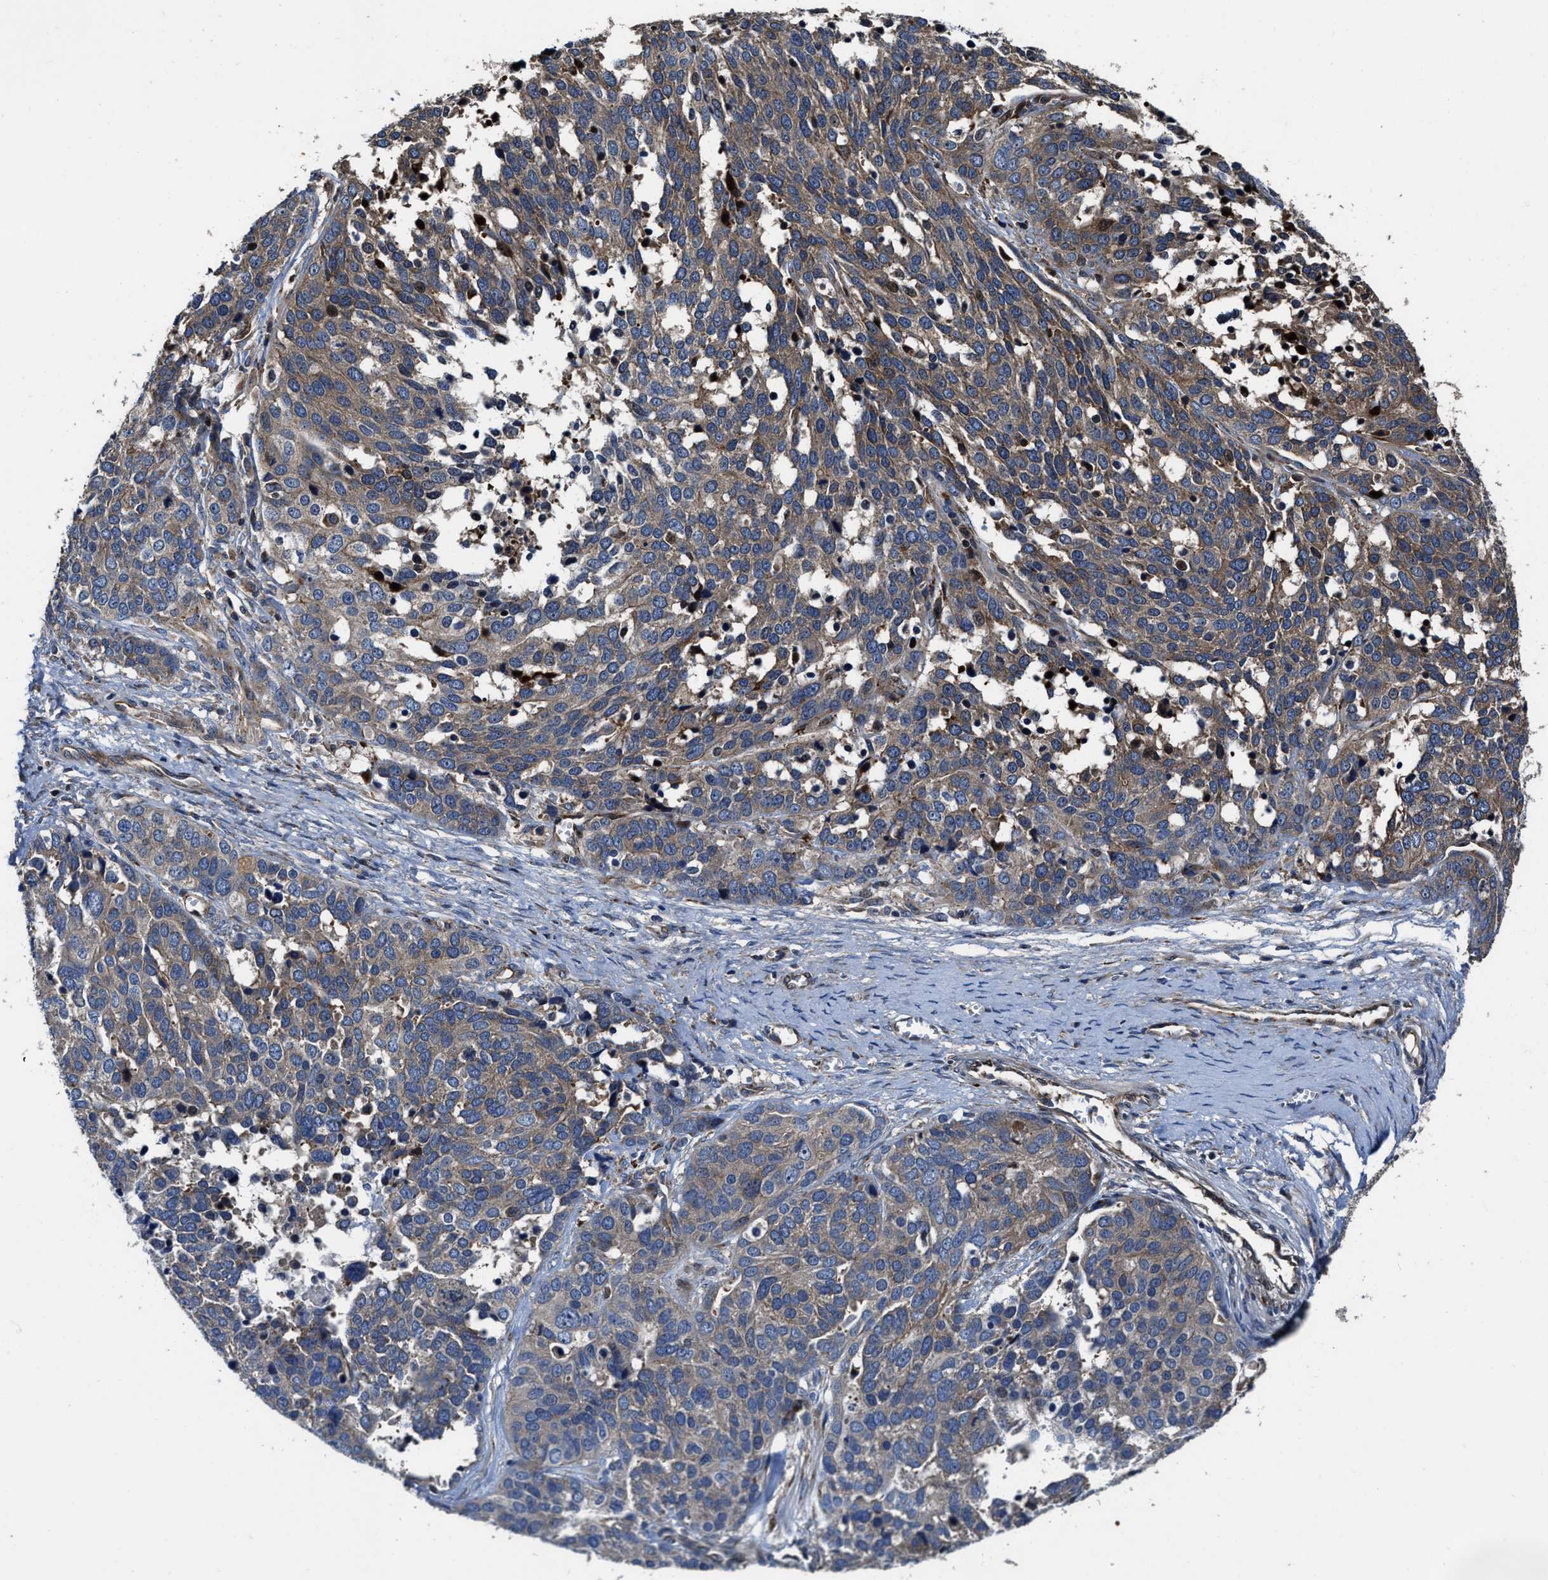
{"staining": {"intensity": "weak", "quantity": "25%-75%", "location": "cytoplasmic/membranous"}, "tissue": "ovarian cancer", "cell_type": "Tumor cells", "image_type": "cancer", "snomed": [{"axis": "morphology", "description": "Cystadenocarcinoma, serous, NOS"}, {"axis": "topography", "description": "Ovary"}], "caption": "DAB (3,3'-diaminobenzidine) immunohistochemical staining of ovarian cancer (serous cystadenocarcinoma) exhibits weak cytoplasmic/membranous protein positivity in about 25%-75% of tumor cells. (DAB = brown stain, brightfield microscopy at high magnification).", "gene": "PTAR1", "patient": {"sex": "female", "age": 44}}